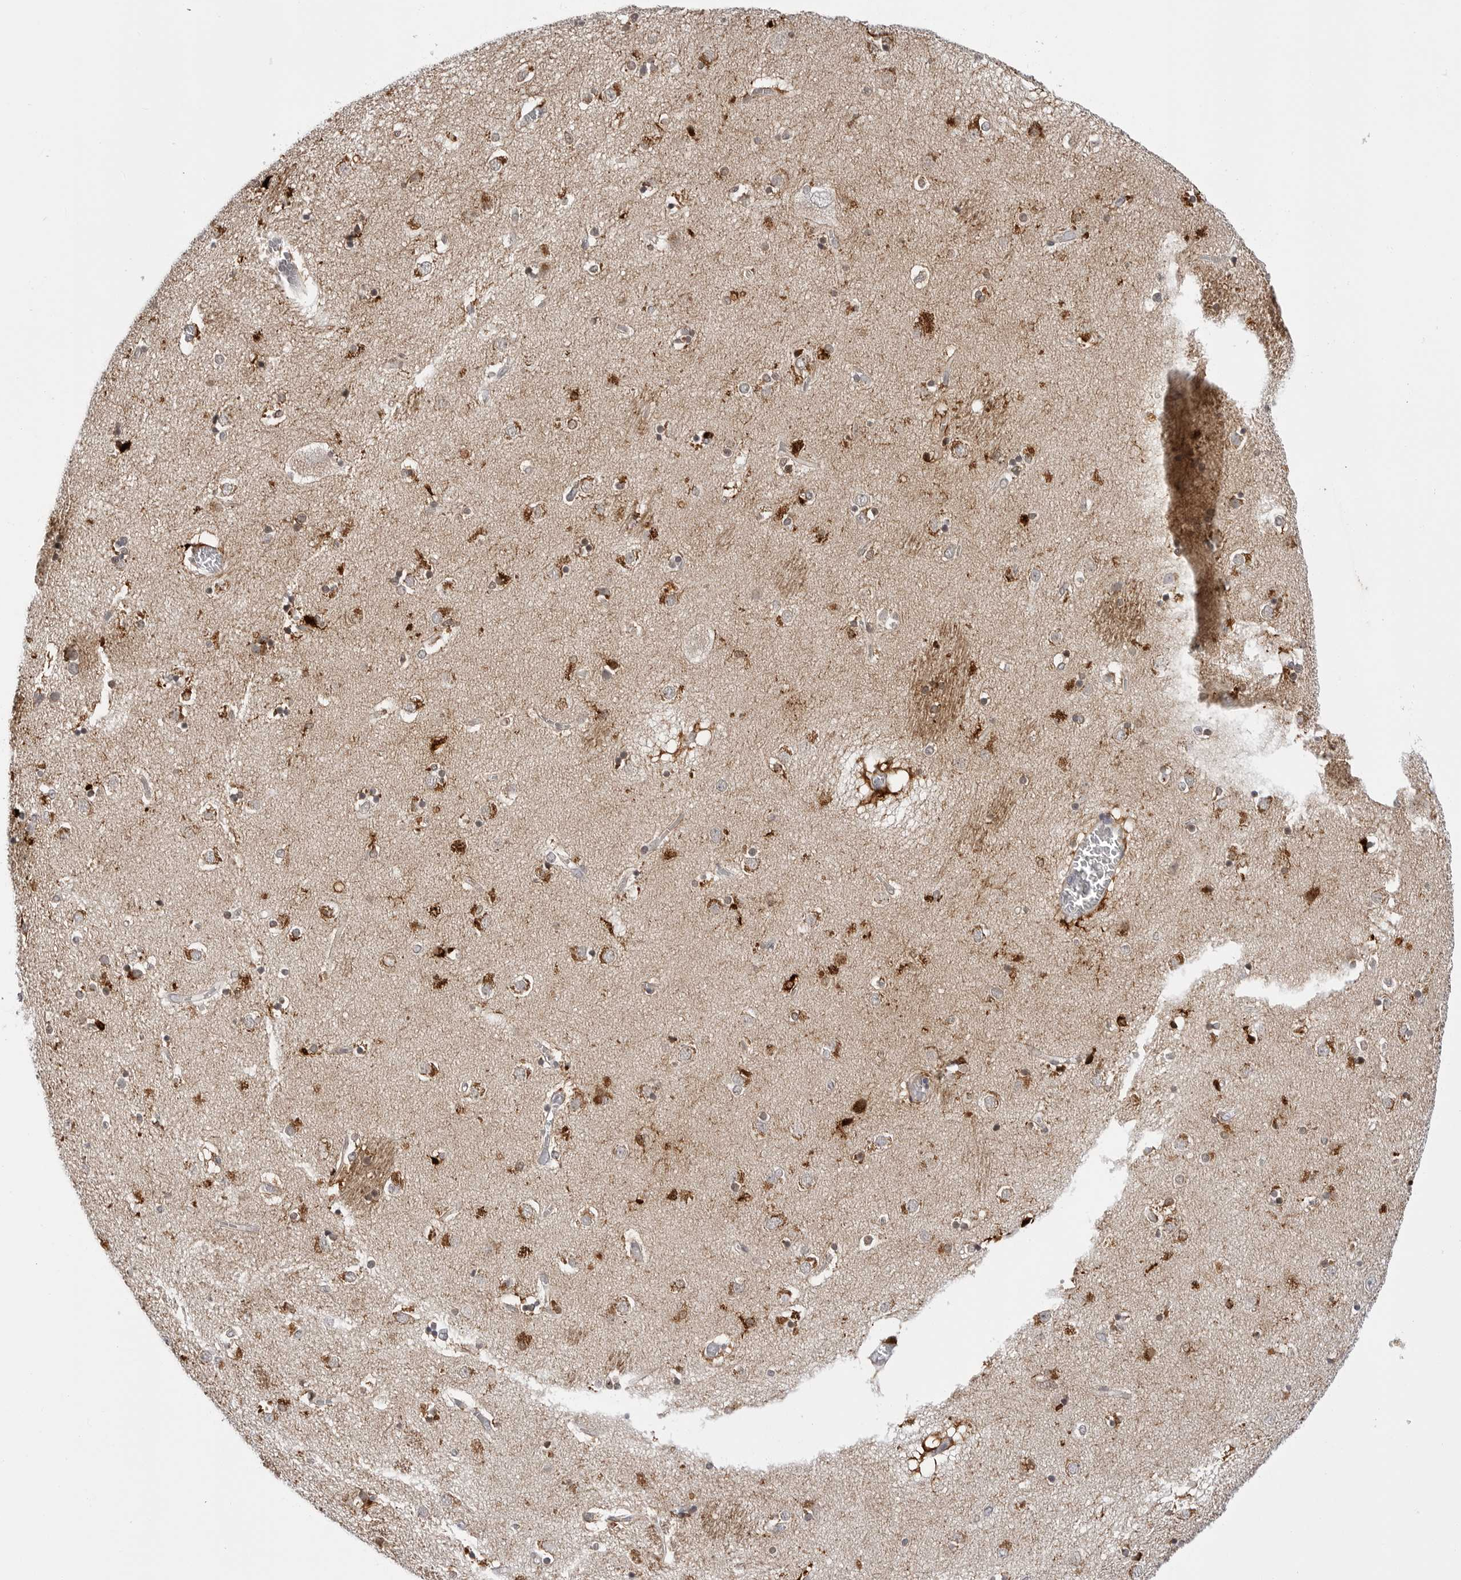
{"staining": {"intensity": "moderate", "quantity": "<25%", "location": "cytoplasmic/membranous"}, "tissue": "caudate", "cell_type": "Glial cells", "image_type": "normal", "snomed": [{"axis": "morphology", "description": "Normal tissue, NOS"}, {"axis": "topography", "description": "Lateral ventricle wall"}], "caption": "Immunohistochemistry of unremarkable human caudate shows low levels of moderate cytoplasmic/membranous positivity in approximately <25% of glial cells.", "gene": "CDK20", "patient": {"sex": "male", "age": 70}}